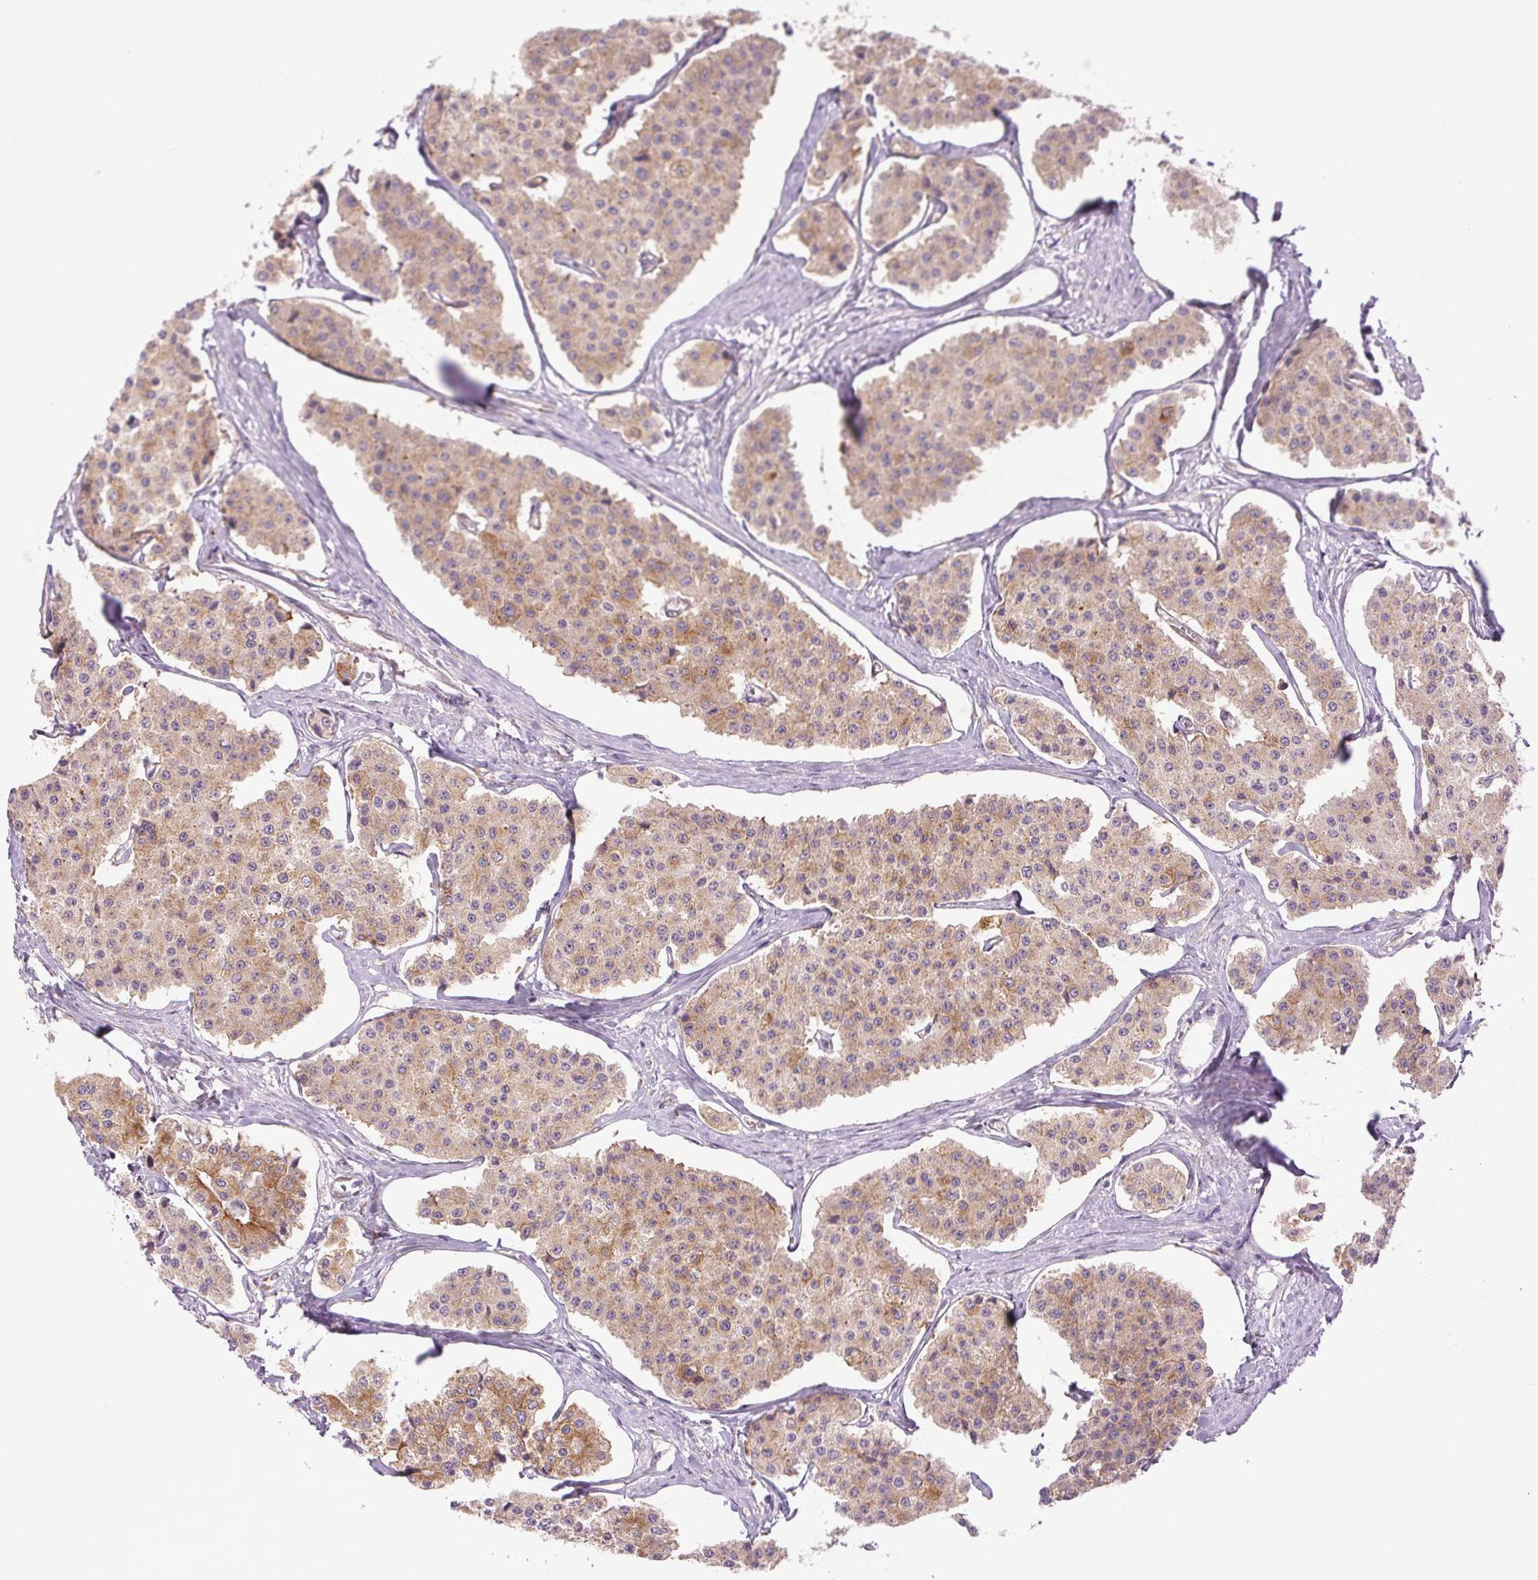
{"staining": {"intensity": "weak", "quantity": ">75%", "location": "cytoplasmic/membranous"}, "tissue": "carcinoid", "cell_type": "Tumor cells", "image_type": "cancer", "snomed": [{"axis": "morphology", "description": "Carcinoid, malignant, NOS"}, {"axis": "topography", "description": "Small intestine"}], "caption": "Tumor cells display low levels of weak cytoplasmic/membranous expression in approximately >75% of cells in carcinoid.", "gene": "METTL17", "patient": {"sex": "female", "age": 65}}